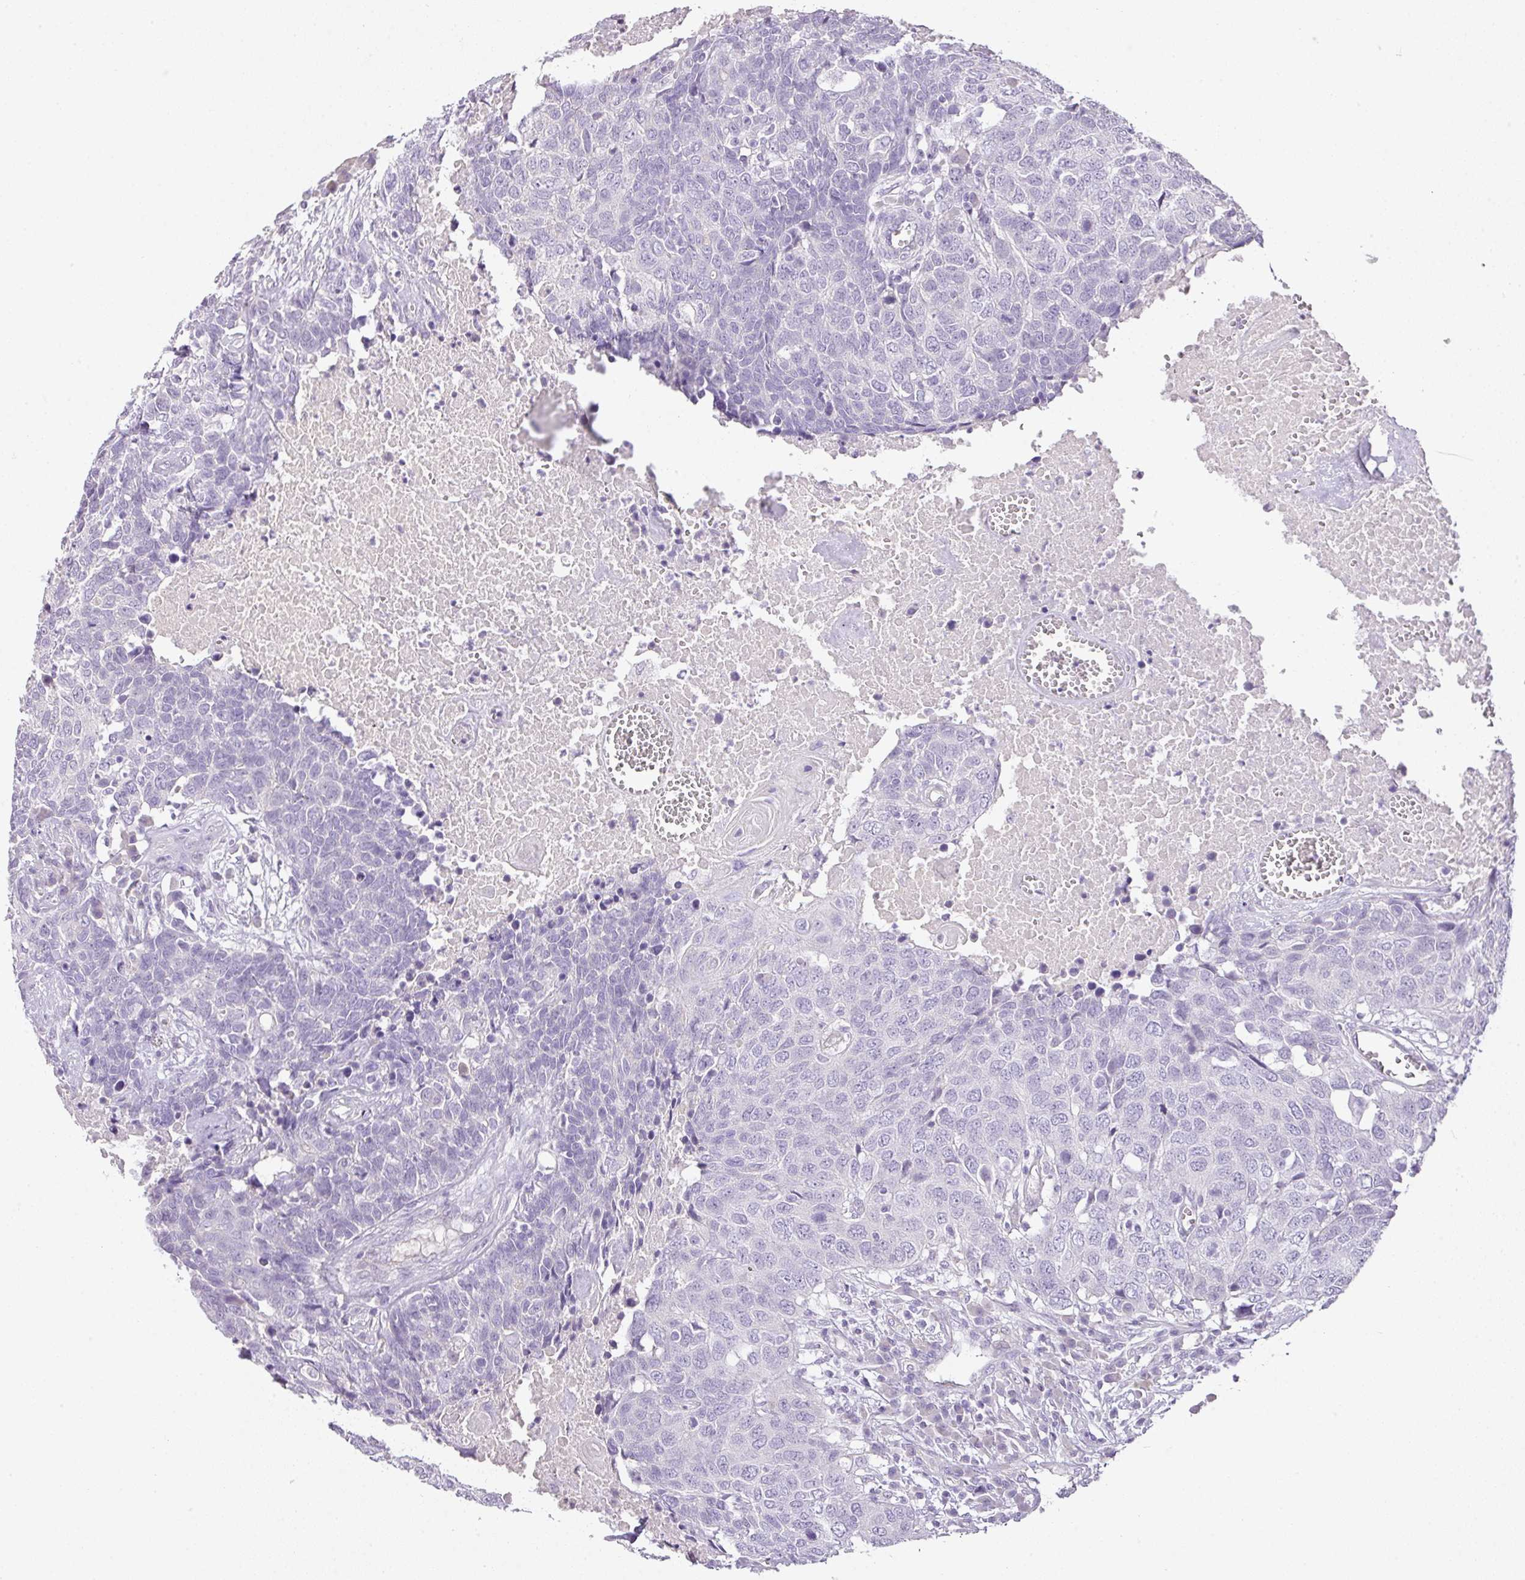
{"staining": {"intensity": "negative", "quantity": "none", "location": "none"}, "tissue": "head and neck cancer", "cell_type": "Tumor cells", "image_type": "cancer", "snomed": [{"axis": "morphology", "description": "Squamous cell carcinoma, NOS"}, {"axis": "topography", "description": "Head-Neck"}], "caption": "Micrograph shows no protein expression in tumor cells of head and neck cancer (squamous cell carcinoma) tissue.", "gene": "RAX2", "patient": {"sex": "male", "age": 66}}